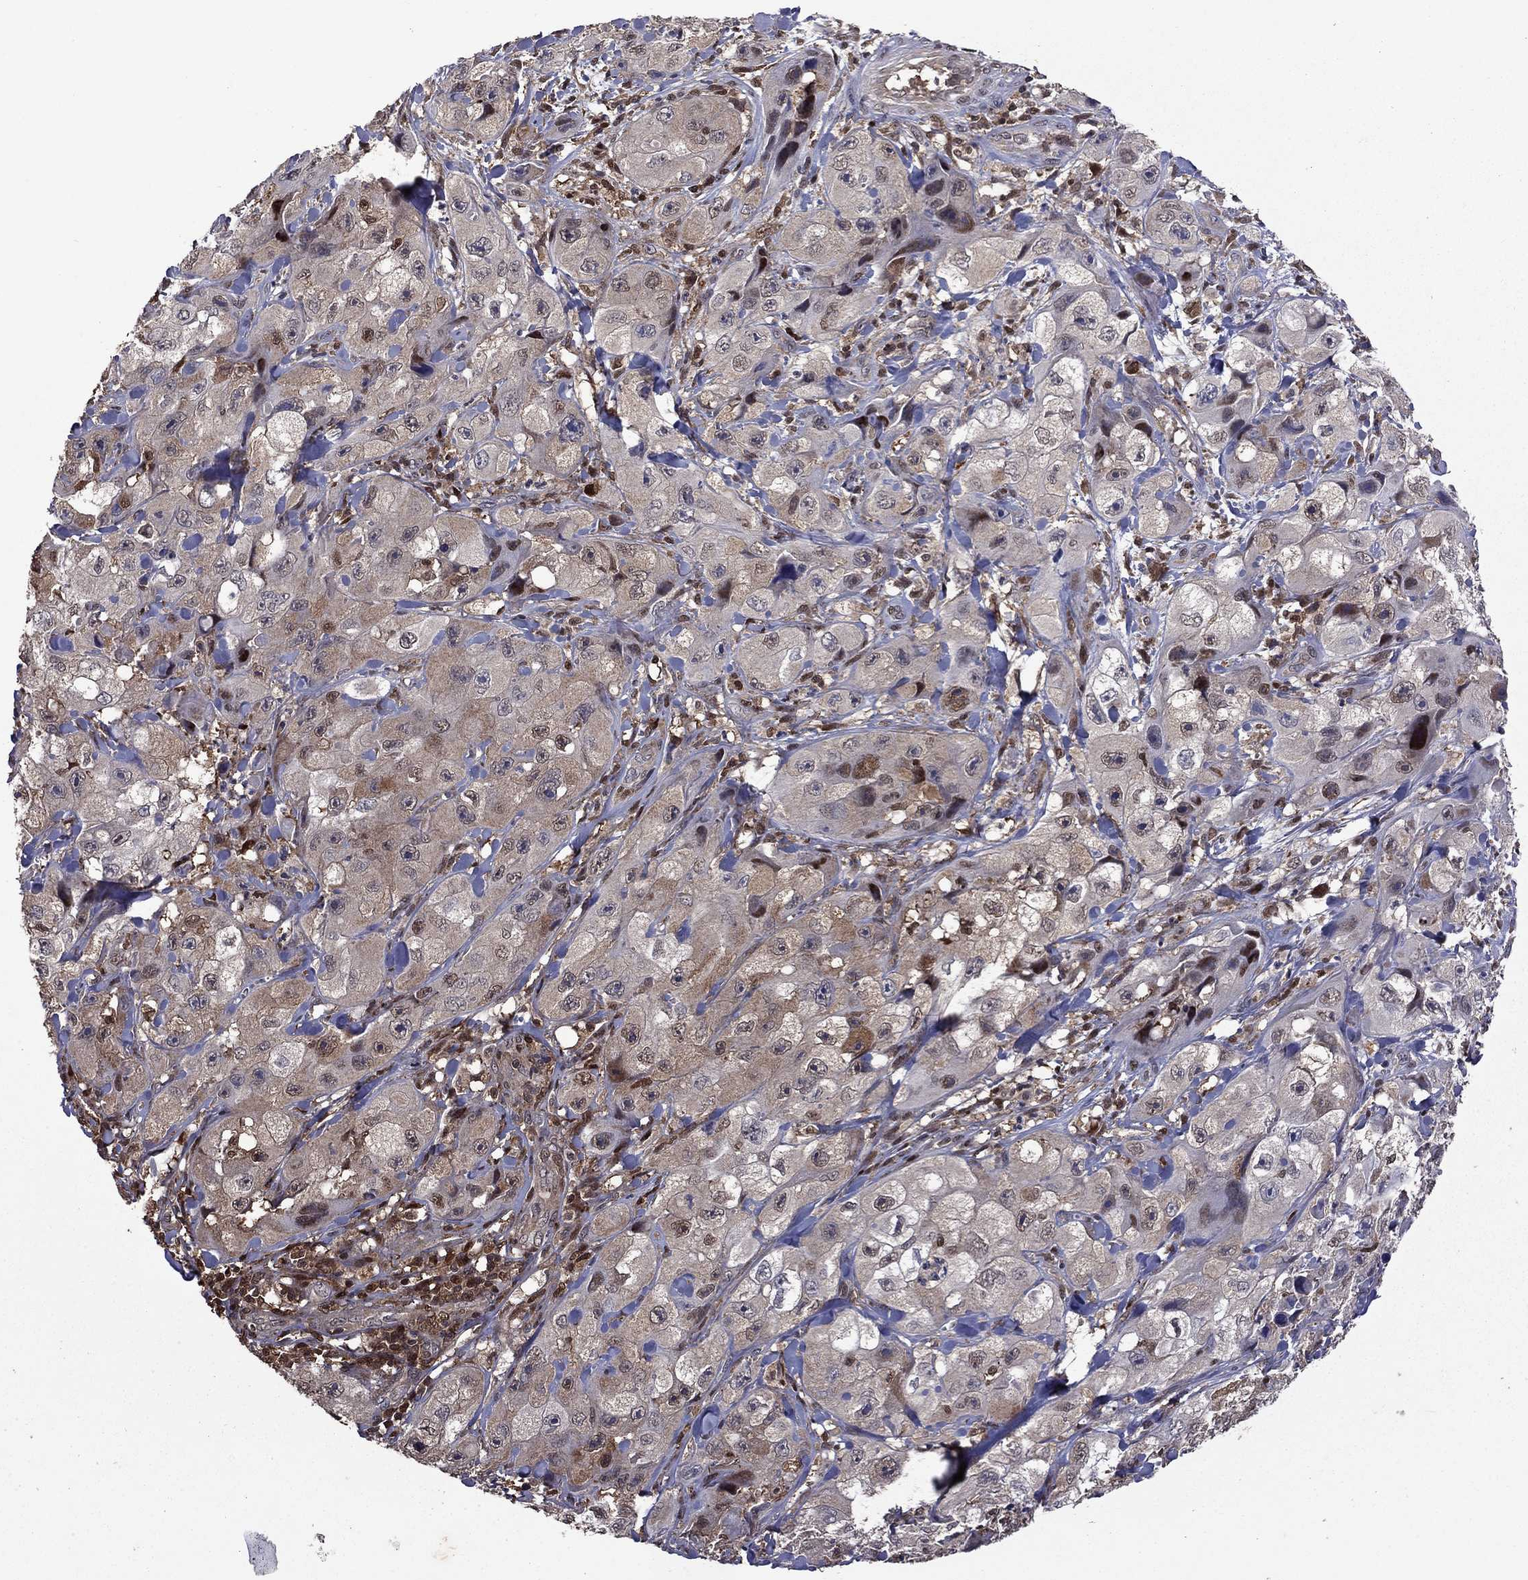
{"staining": {"intensity": "weak", "quantity": "25%-75%", "location": "cytoplasmic/membranous"}, "tissue": "skin cancer", "cell_type": "Tumor cells", "image_type": "cancer", "snomed": [{"axis": "morphology", "description": "Squamous cell carcinoma, NOS"}, {"axis": "topography", "description": "Skin"}, {"axis": "topography", "description": "Subcutis"}], "caption": "Protein staining of skin cancer tissue displays weak cytoplasmic/membranous staining in about 25%-75% of tumor cells.", "gene": "APPBP2", "patient": {"sex": "male", "age": 73}}